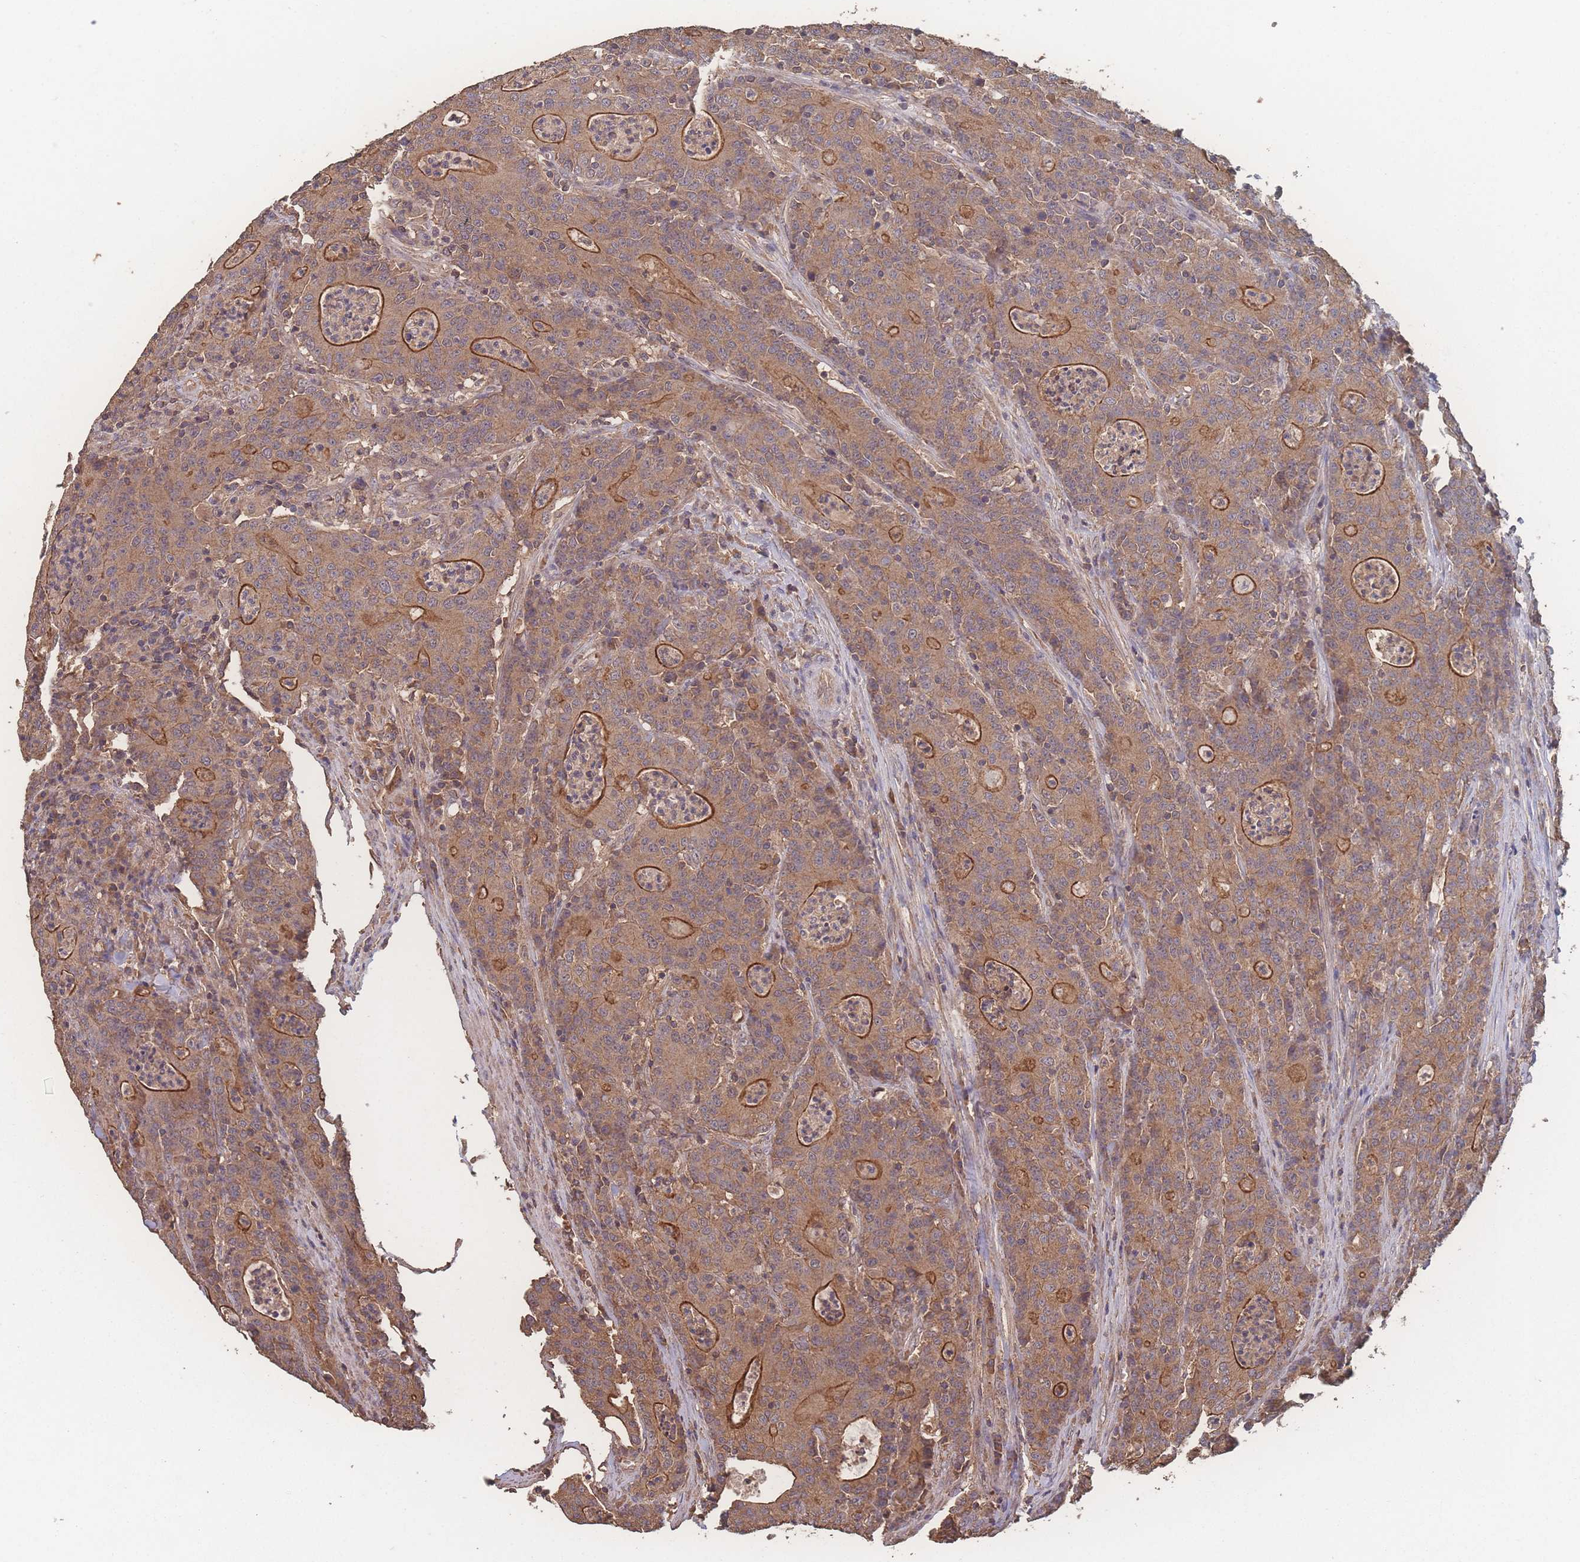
{"staining": {"intensity": "moderate", "quantity": ">75%", "location": "cytoplasmic/membranous"}, "tissue": "colorectal cancer", "cell_type": "Tumor cells", "image_type": "cancer", "snomed": [{"axis": "morphology", "description": "Adenocarcinoma, NOS"}, {"axis": "topography", "description": "Colon"}], "caption": "Immunohistochemical staining of colorectal cancer reveals medium levels of moderate cytoplasmic/membranous positivity in approximately >75% of tumor cells.", "gene": "ATXN10", "patient": {"sex": "male", "age": 83}}